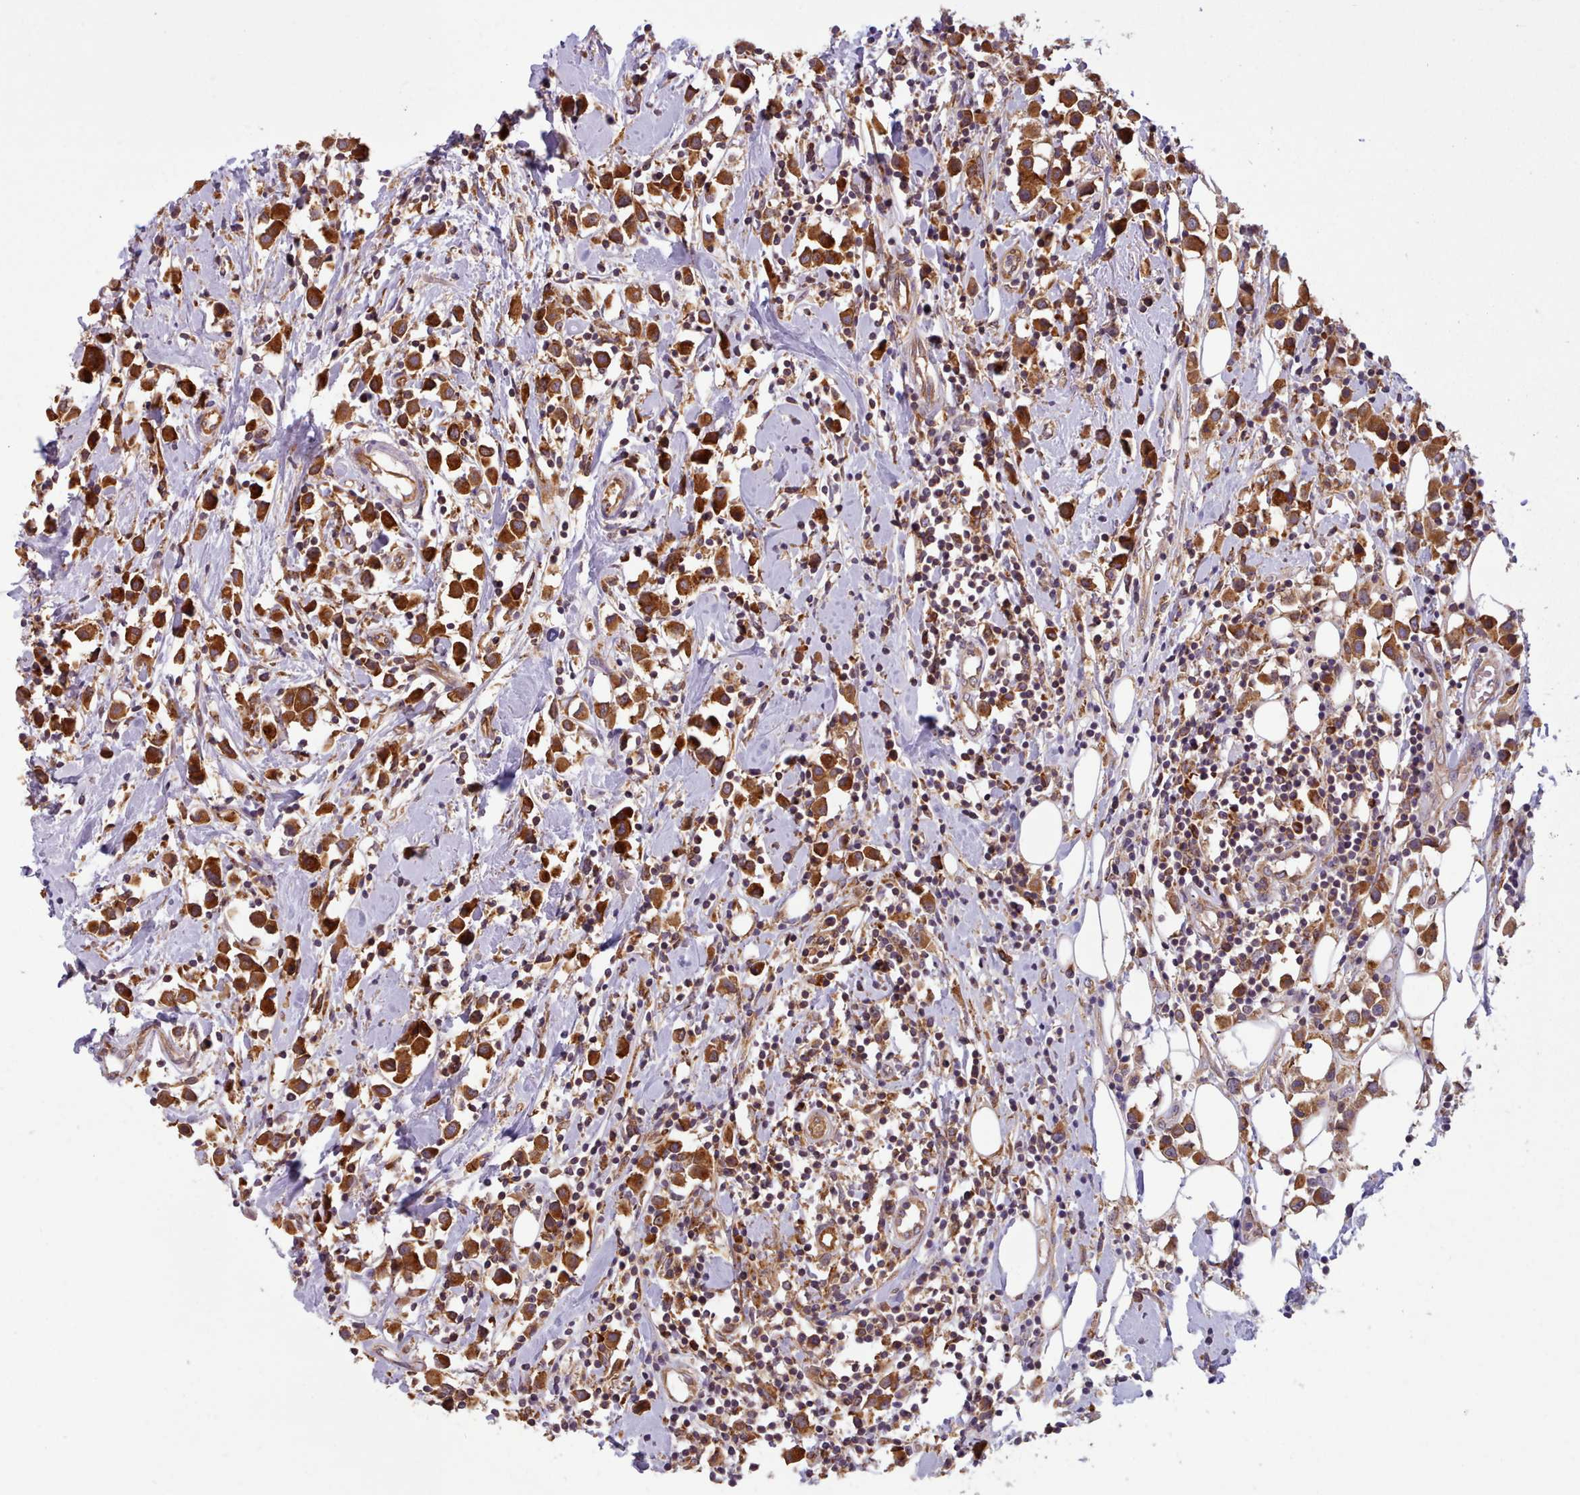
{"staining": {"intensity": "strong", "quantity": ">75%", "location": "cytoplasmic/membranous"}, "tissue": "breast cancer", "cell_type": "Tumor cells", "image_type": "cancer", "snomed": [{"axis": "morphology", "description": "Duct carcinoma"}, {"axis": "topography", "description": "Breast"}], "caption": "Brown immunohistochemical staining in breast infiltrating ductal carcinoma demonstrates strong cytoplasmic/membranous expression in approximately >75% of tumor cells.", "gene": "CRYBG1", "patient": {"sex": "female", "age": 61}}